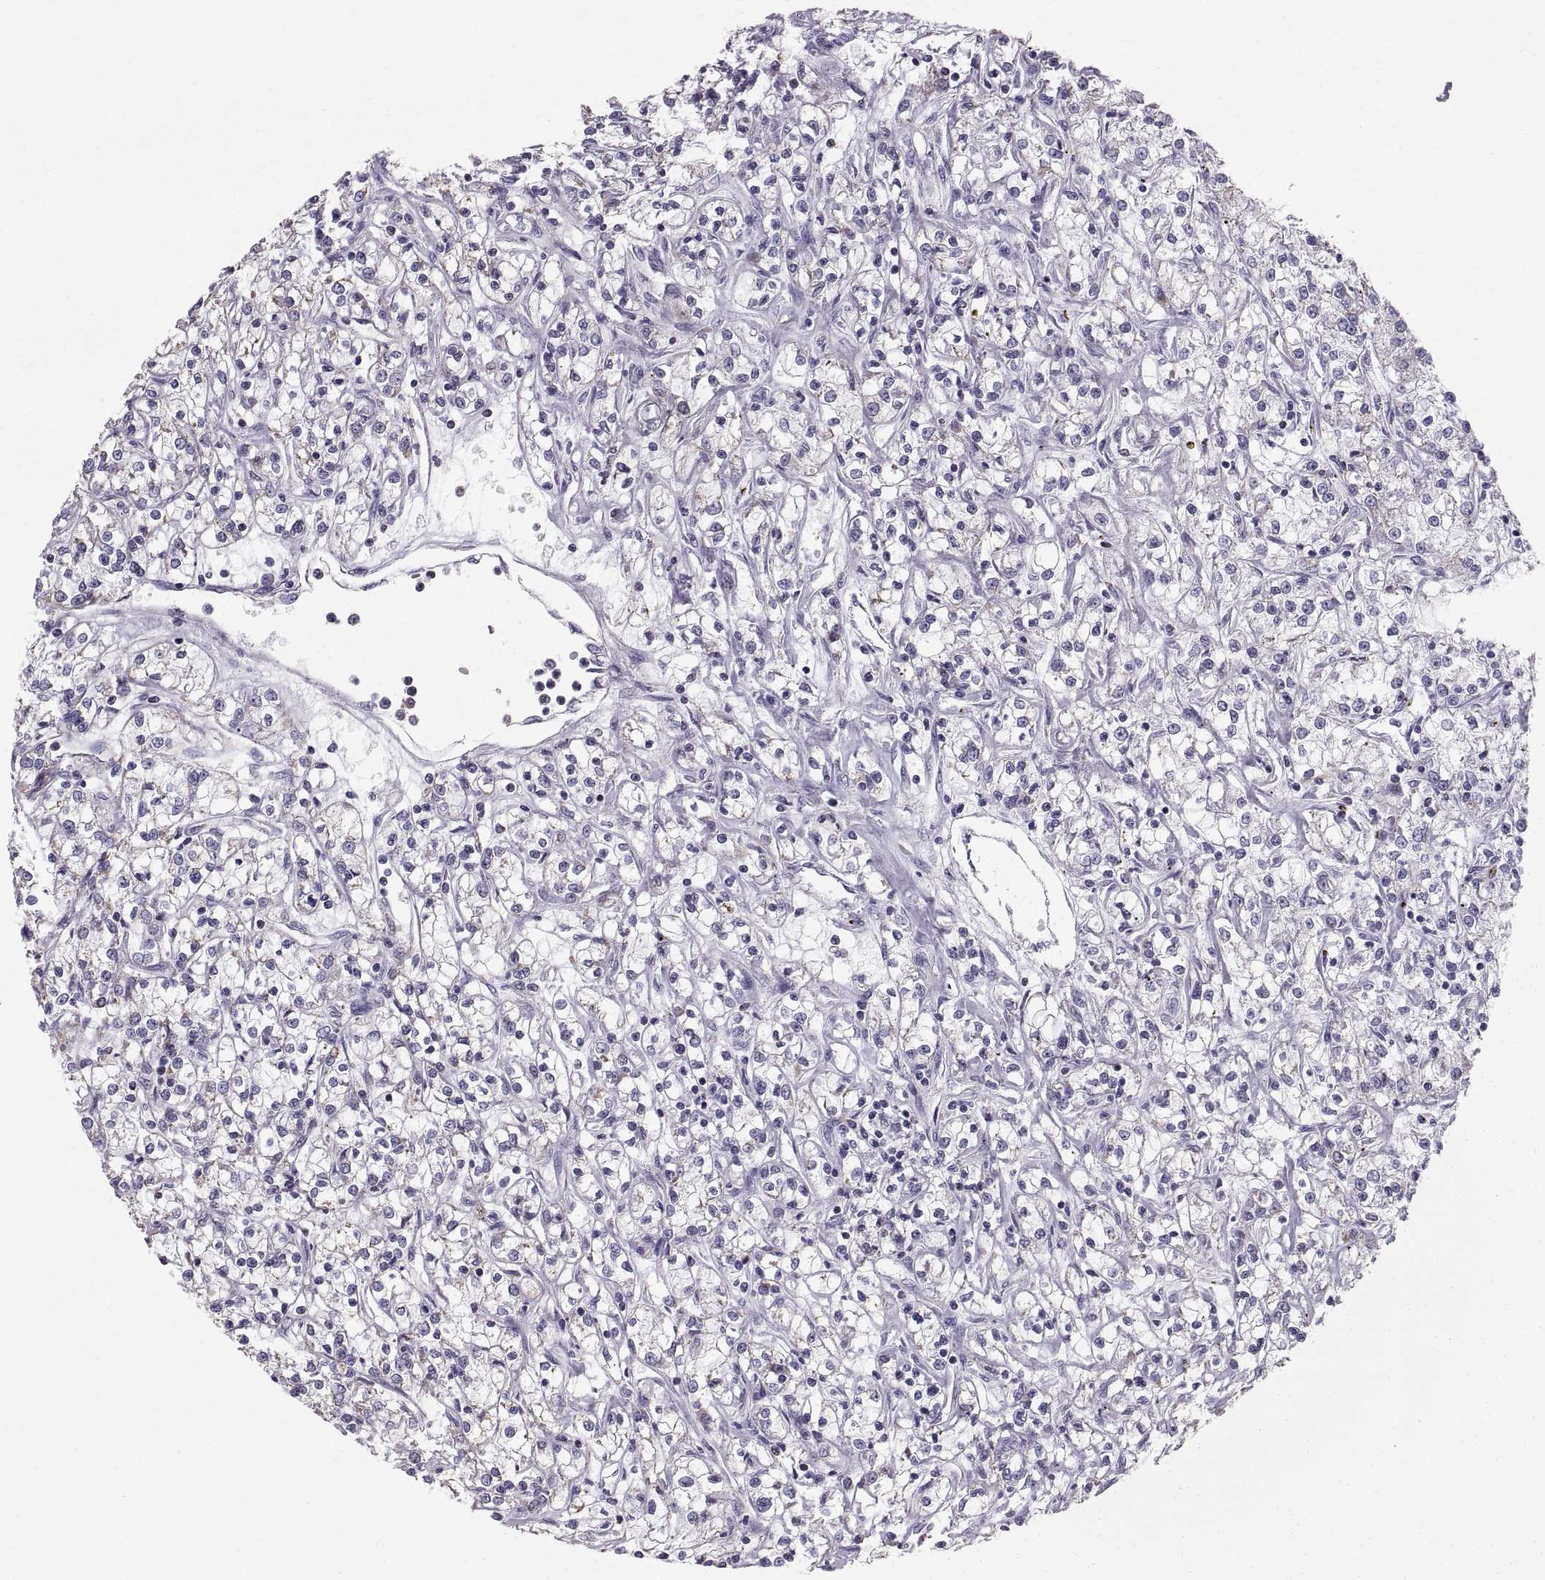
{"staining": {"intensity": "weak", "quantity": "<25%", "location": "cytoplasmic/membranous"}, "tissue": "renal cancer", "cell_type": "Tumor cells", "image_type": "cancer", "snomed": [{"axis": "morphology", "description": "Adenocarcinoma, NOS"}, {"axis": "topography", "description": "Kidney"}], "caption": "Tumor cells show no significant protein expression in renal cancer (adenocarcinoma).", "gene": "STMND1", "patient": {"sex": "female", "age": 59}}